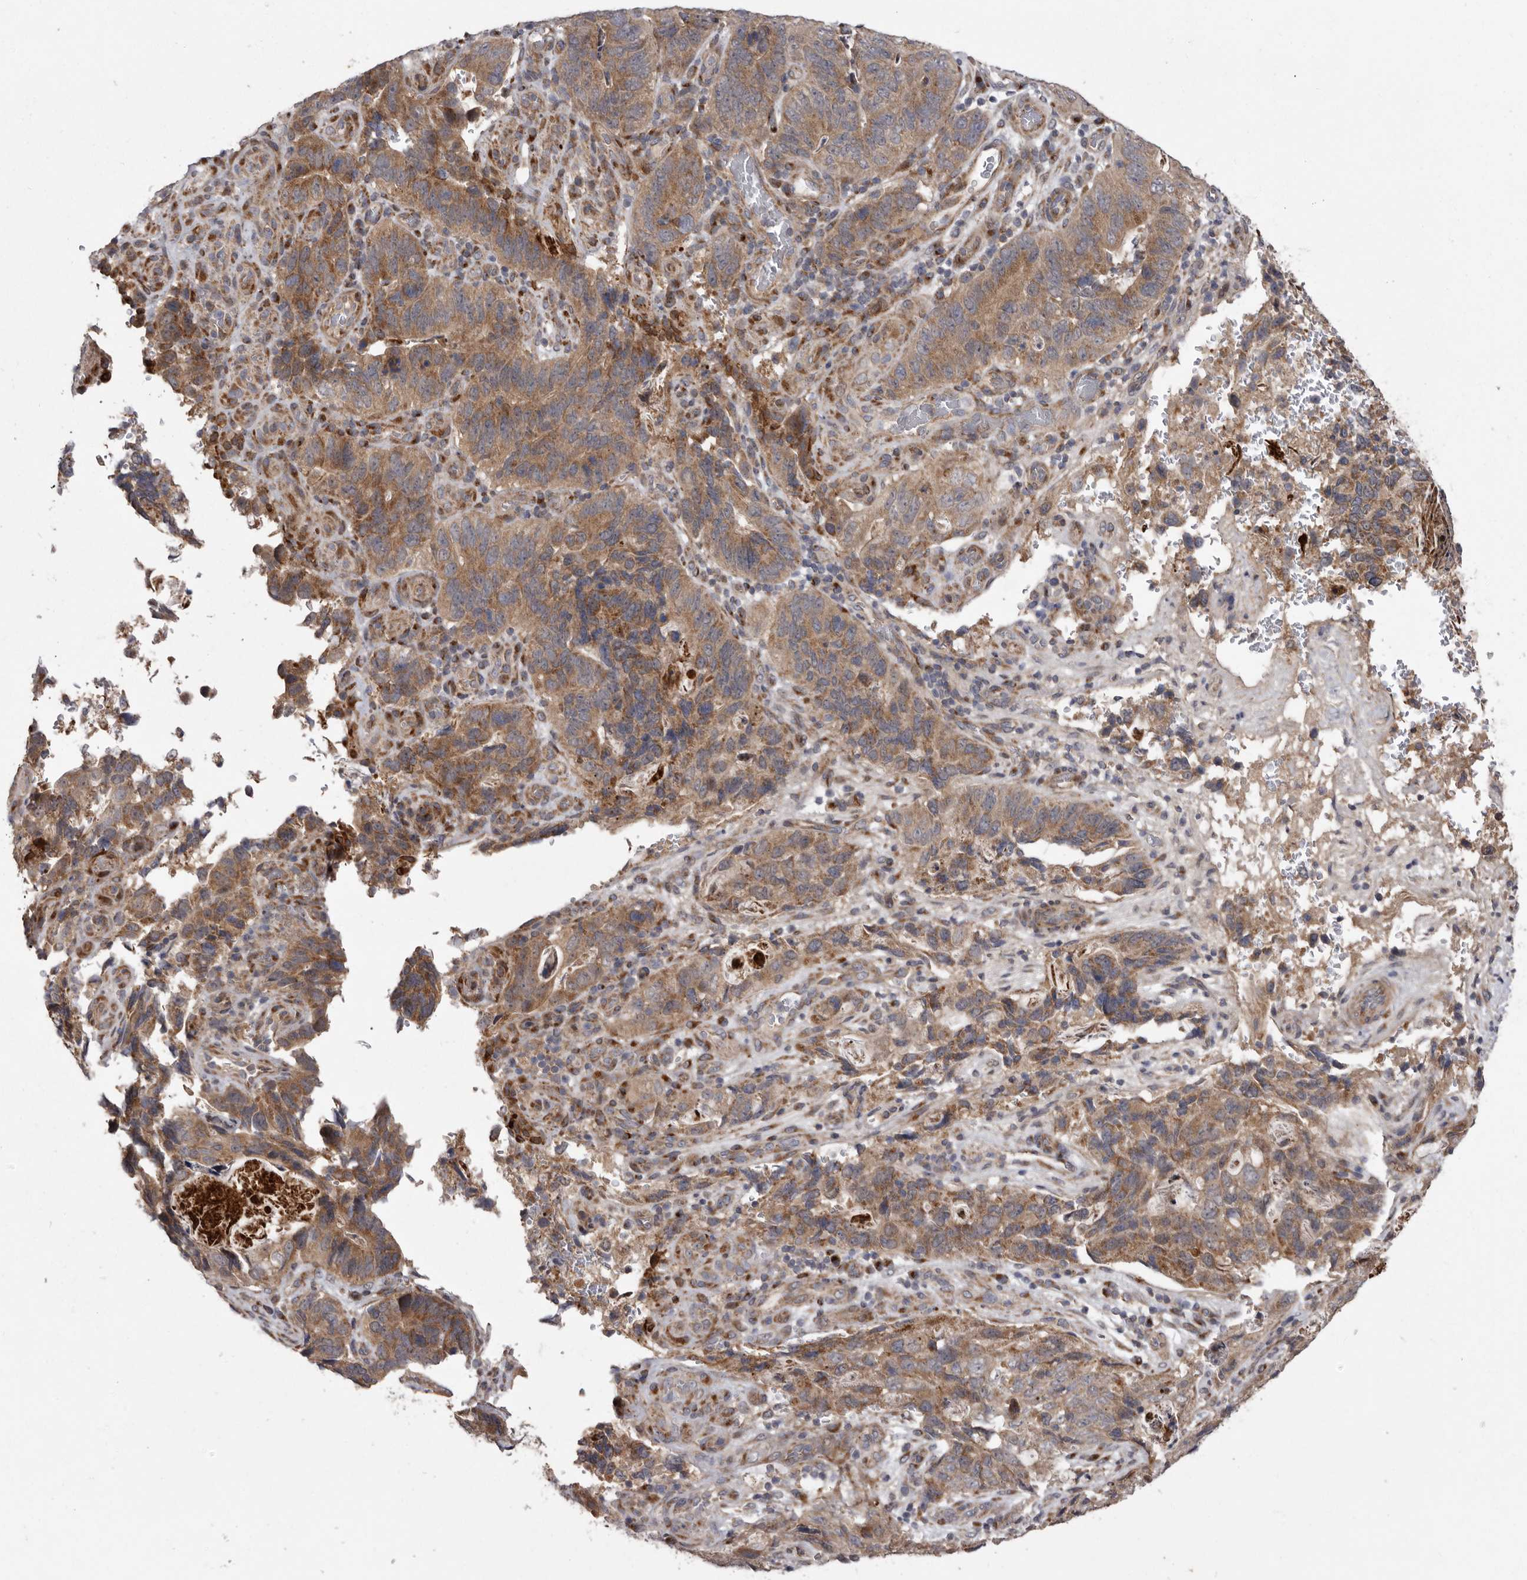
{"staining": {"intensity": "moderate", "quantity": ">75%", "location": "cytoplasmic/membranous"}, "tissue": "stomach cancer", "cell_type": "Tumor cells", "image_type": "cancer", "snomed": [{"axis": "morphology", "description": "Normal tissue, NOS"}, {"axis": "morphology", "description": "Adenocarcinoma, NOS"}, {"axis": "topography", "description": "Stomach"}], "caption": "Immunohistochemistry histopathology image of stomach cancer stained for a protein (brown), which exhibits medium levels of moderate cytoplasmic/membranous positivity in about >75% of tumor cells.", "gene": "FLAD1", "patient": {"sex": "female", "age": 89}}